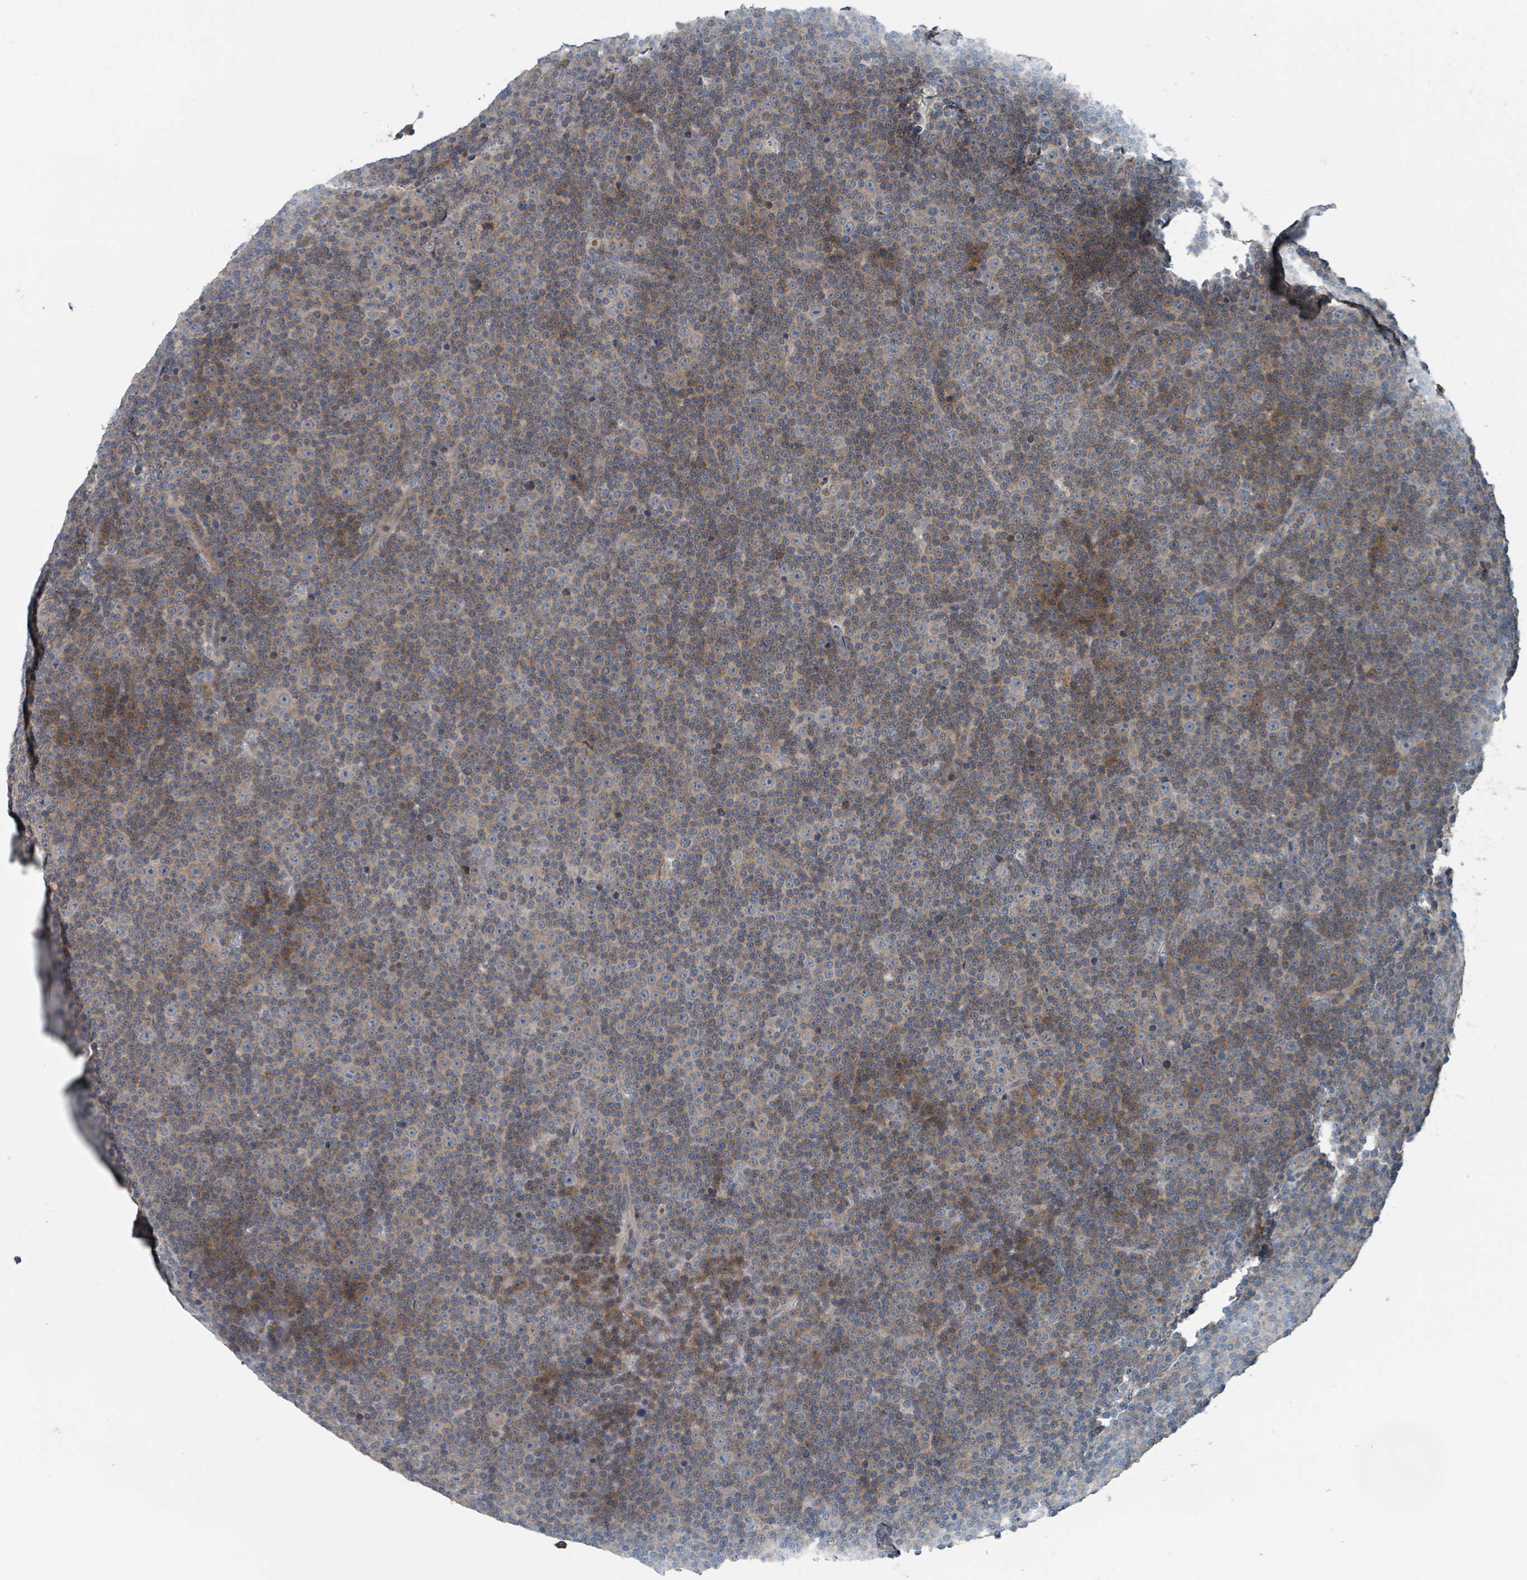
{"staining": {"intensity": "moderate", "quantity": "25%-75%", "location": "cytoplasmic/membranous"}, "tissue": "lymphoma", "cell_type": "Tumor cells", "image_type": "cancer", "snomed": [{"axis": "morphology", "description": "Malignant lymphoma, non-Hodgkin's type, Low grade"}, {"axis": "topography", "description": "Lymph node"}], "caption": "Human low-grade malignant lymphoma, non-Hodgkin's type stained for a protein (brown) exhibits moderate cytoplasmic/membranous positive staining in about 25%-75% of tumor cells.", "gene": "ACBD4", "patient": {"sex": "female", "age": 67}}